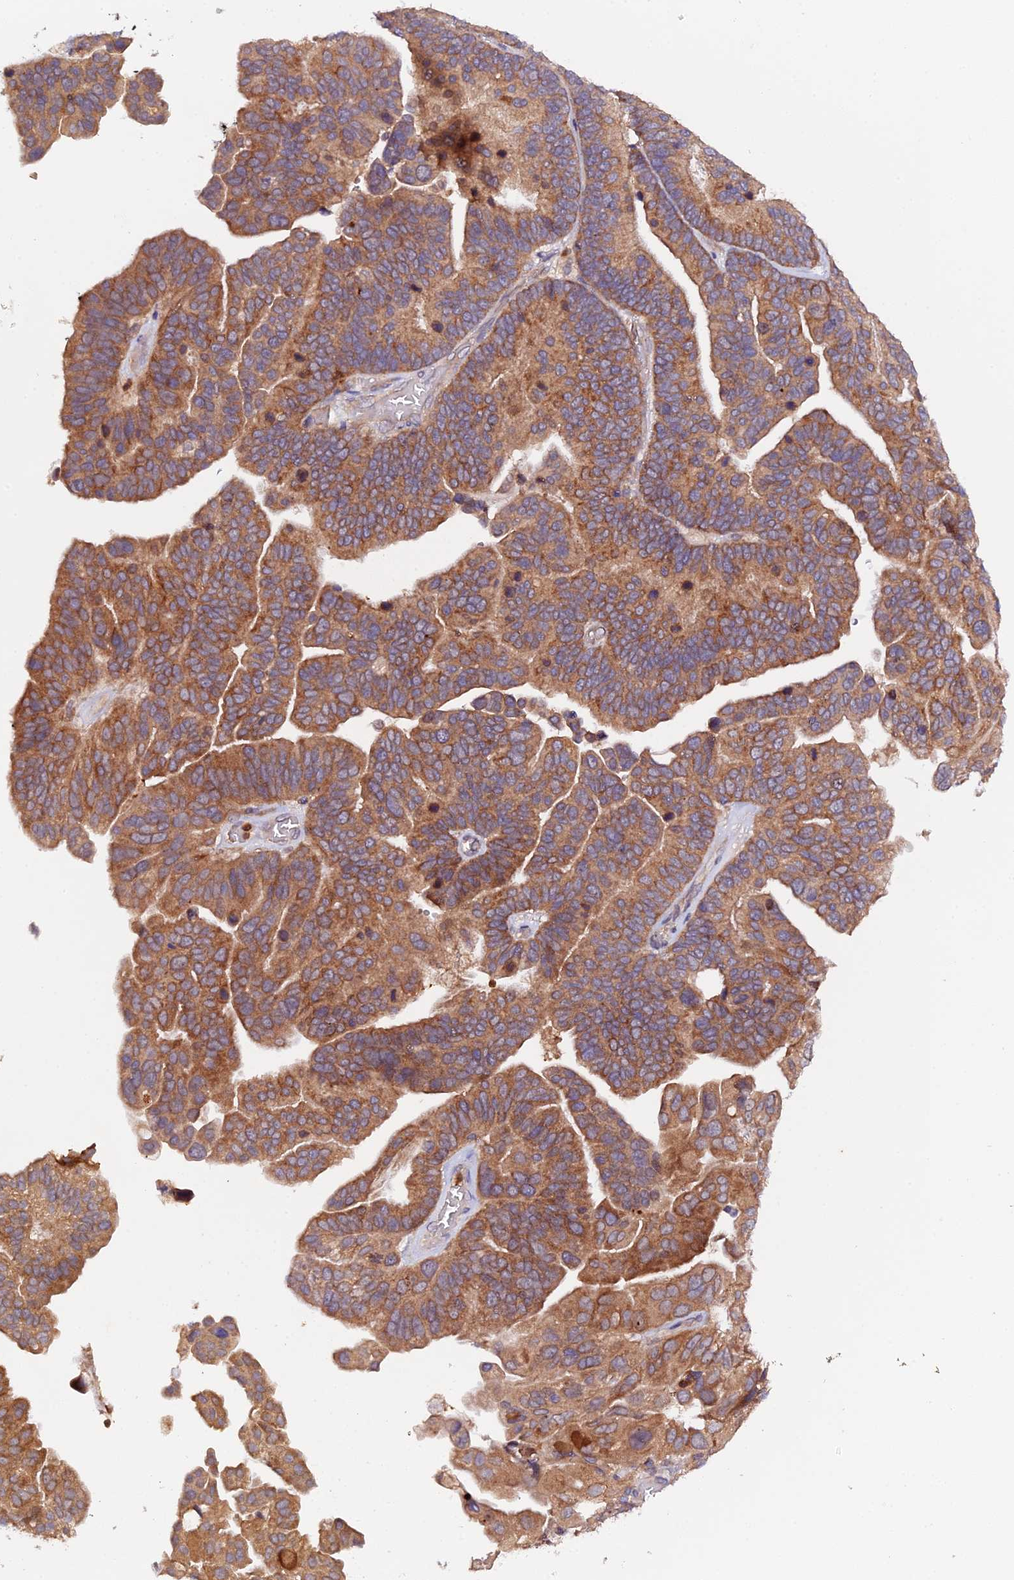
{"staining": {"intensity": "moderate", "quantity": ">75%", "location": "cytoplasmic/membranous"}, "tissue": "ovarian cancer", "cell_type": "Tumor cells", "image_type": "cancer", "snomed": [{"axis": "morphology", "description": "Cystadenocarcinoma, serous, NOS"}, {"axis": "topography", "description": "Ovary"}], "caption": "This photomicrograph demonstrates ovarian cancer (serous cystadenocarcinoma) stained with IHC to label a protein in brown. The cytoplasmic/membranous of tumor cells show moderate positivity for the protein. Nuclei are counter-stained blue.", "gene": "TRIM26", "patient": {"sex": "female", "age": 56}}